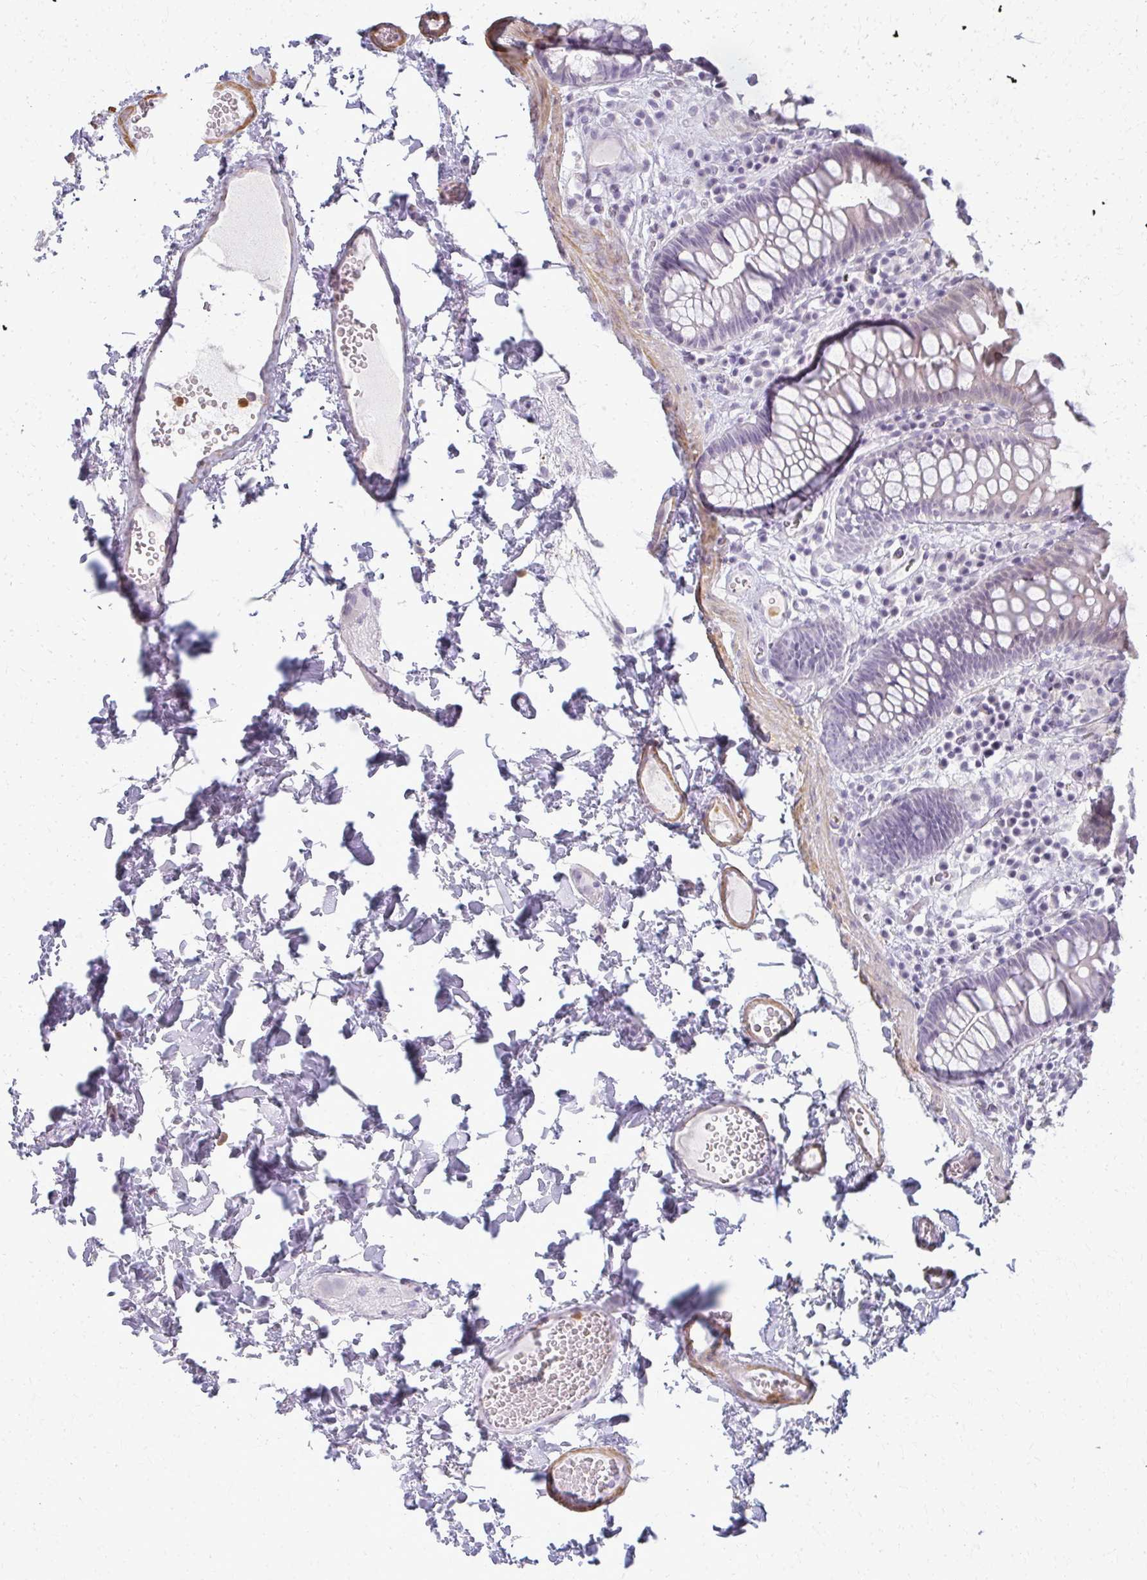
{"staining": {"intensity": "negative", "quantity": "none", "location": "none"}, "tissue": "colon", "cell_type": "Endothelial cells", "image_type": "normal", "snomed": [{"axis": "morphology", "description": "Normal tissue, NOS"}, {"axis": "topography", "description": "Colon"}, {"axis": "topography", "description": "Peripheral nerve tissue"}], "caption": "Immunohistochemistry (IHC) of unremarkable colon reveals no positivity in endothelial cells.", "gene": "CA3", "patient": {"sex": "male", "age": 84}}